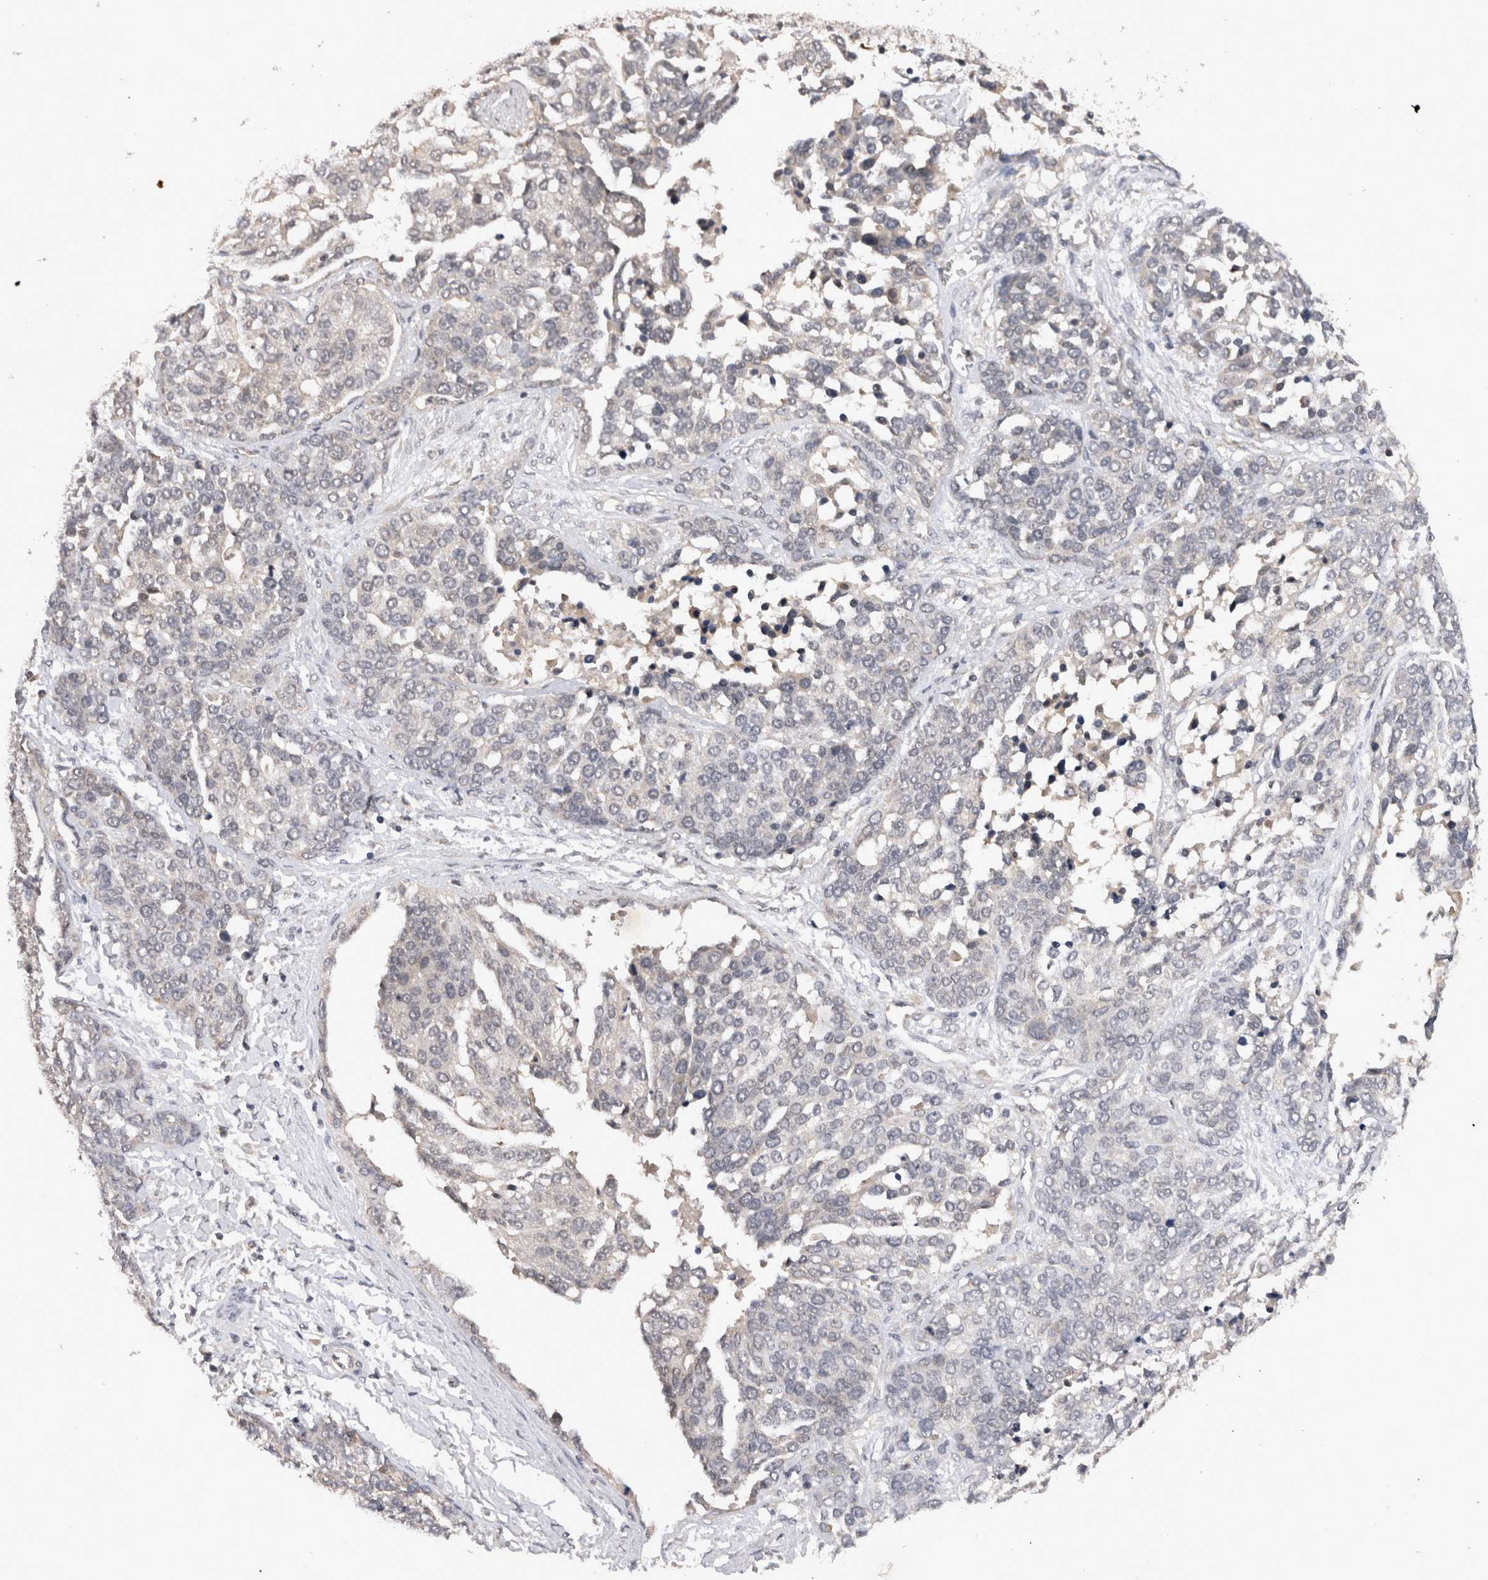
{"staining": {"intensity": "negative", "quantity": "none", "location": "none"}, "tissue": "ovarian cancer", "cell_type": "Tumor cells", "image_type": "cancer", "snomed": [{"axis": "morphology", "description": "Cystadenocarcinoma, serous, NOS"}, {"axis": "topography", "description": "Ovary"}], "caption": "Human serous cystadenocarcinoma (ovarian) stained for a protein using immunohistochemistry (IHC) shows no positivity in tumor cells.", "gene": "RASSF3", "patient": {"sex": "female", "age": 44}}